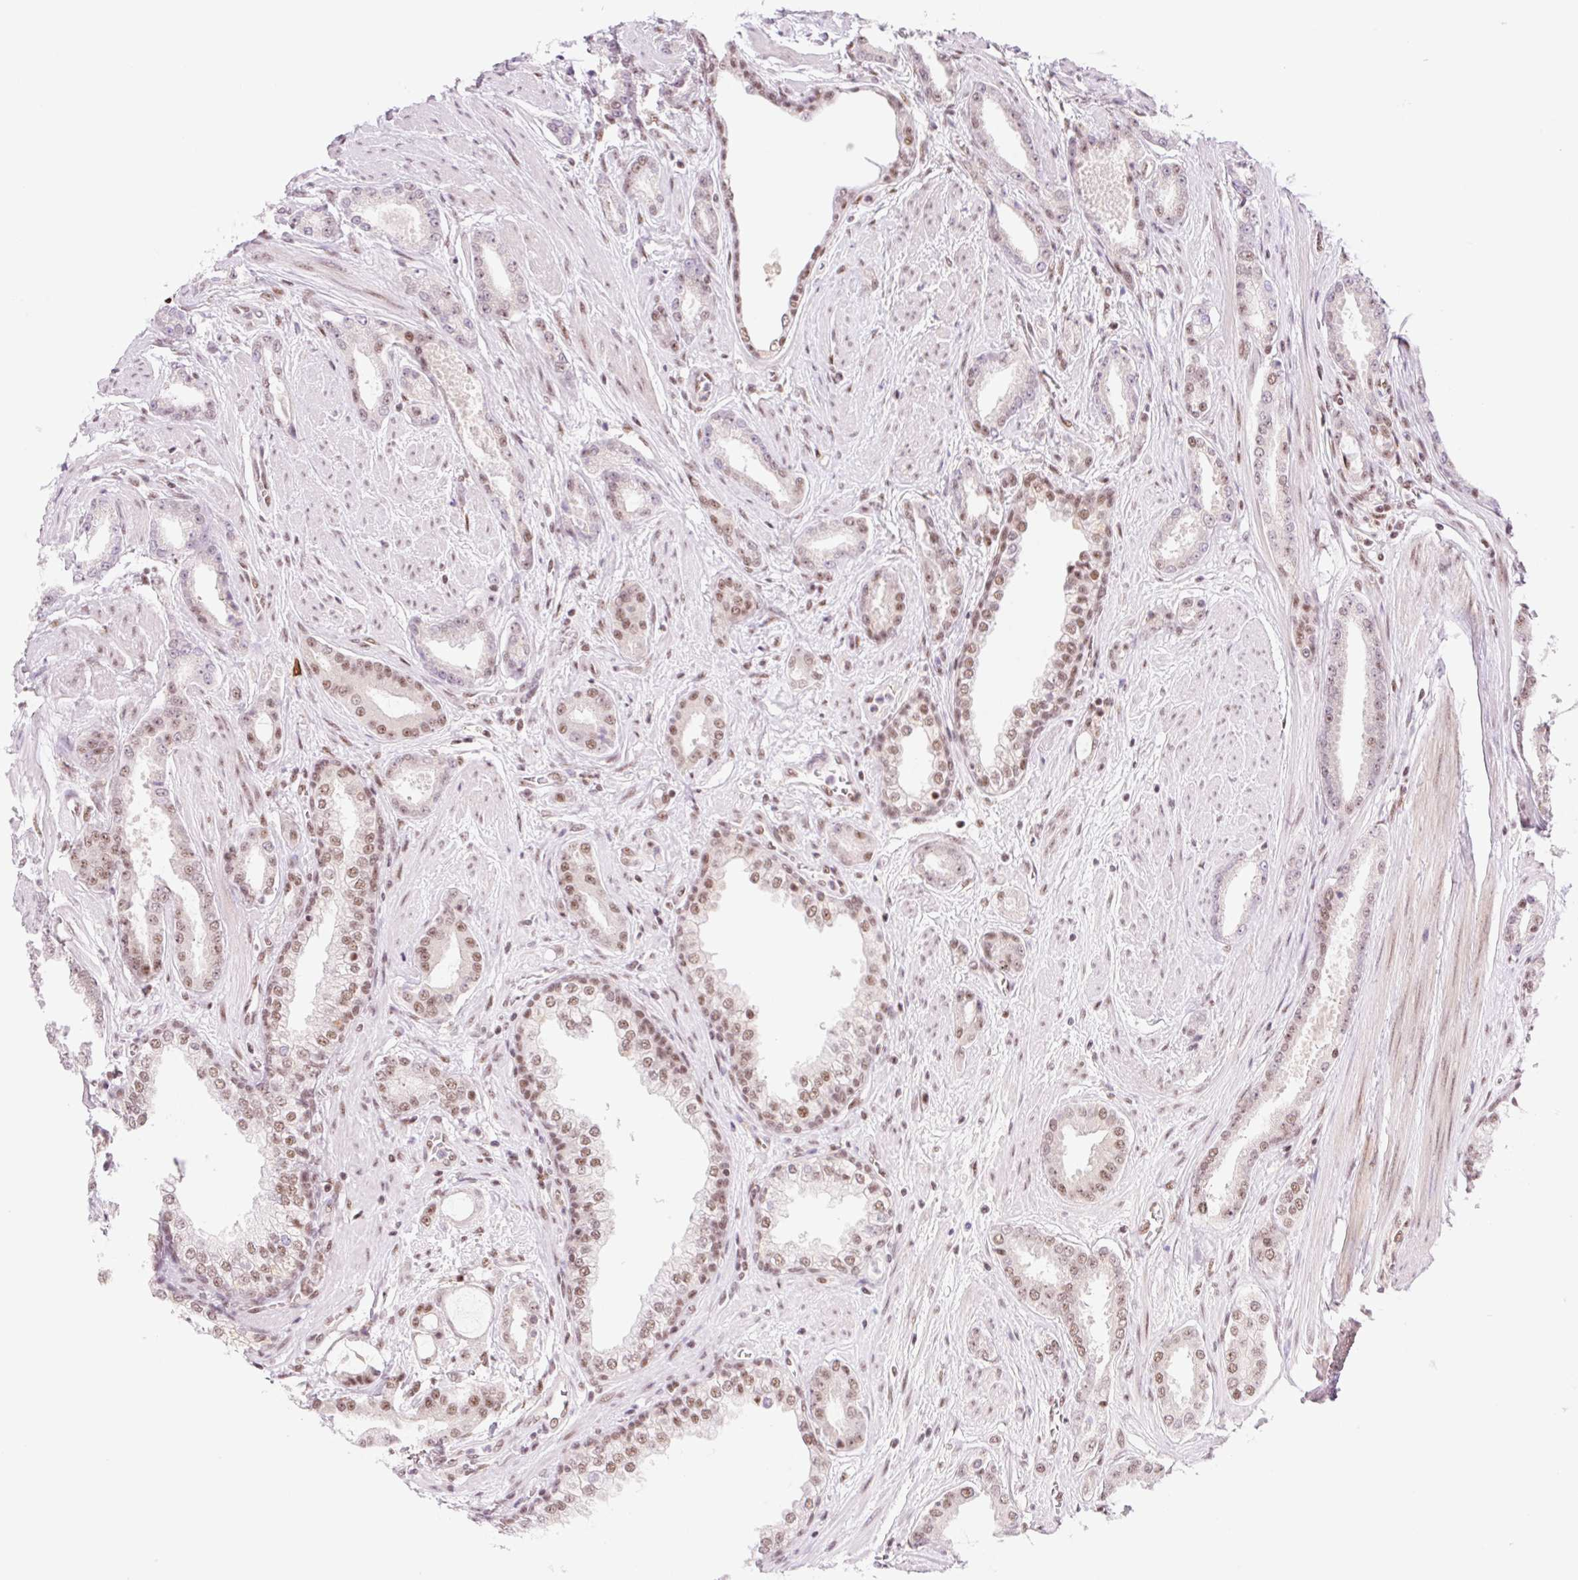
{"staining": {"intensity": "moderate", "quantity": "25%-75%", "location": "nuclear"}, "tissue": "prostate cancer", "cell_type": "Tumor cells", "image_type": "cancer", "snomed": [{"axis": "morphology", "description": "Adenocarcinoma, Low grade"}, {"axis": "topography", "description": "Prostate"}], "caption": "Immunohistochemistry (DAB (3,3'-diaminobenzidine)) staining of human prostate cancer (adenocarcinoma (low-grade)) reveals moderate nuclear protein positivity in approximately 25%-75% of tumor cells.", "gene": "PRDM11", "patient": {"sex": "male", "age": 42}}